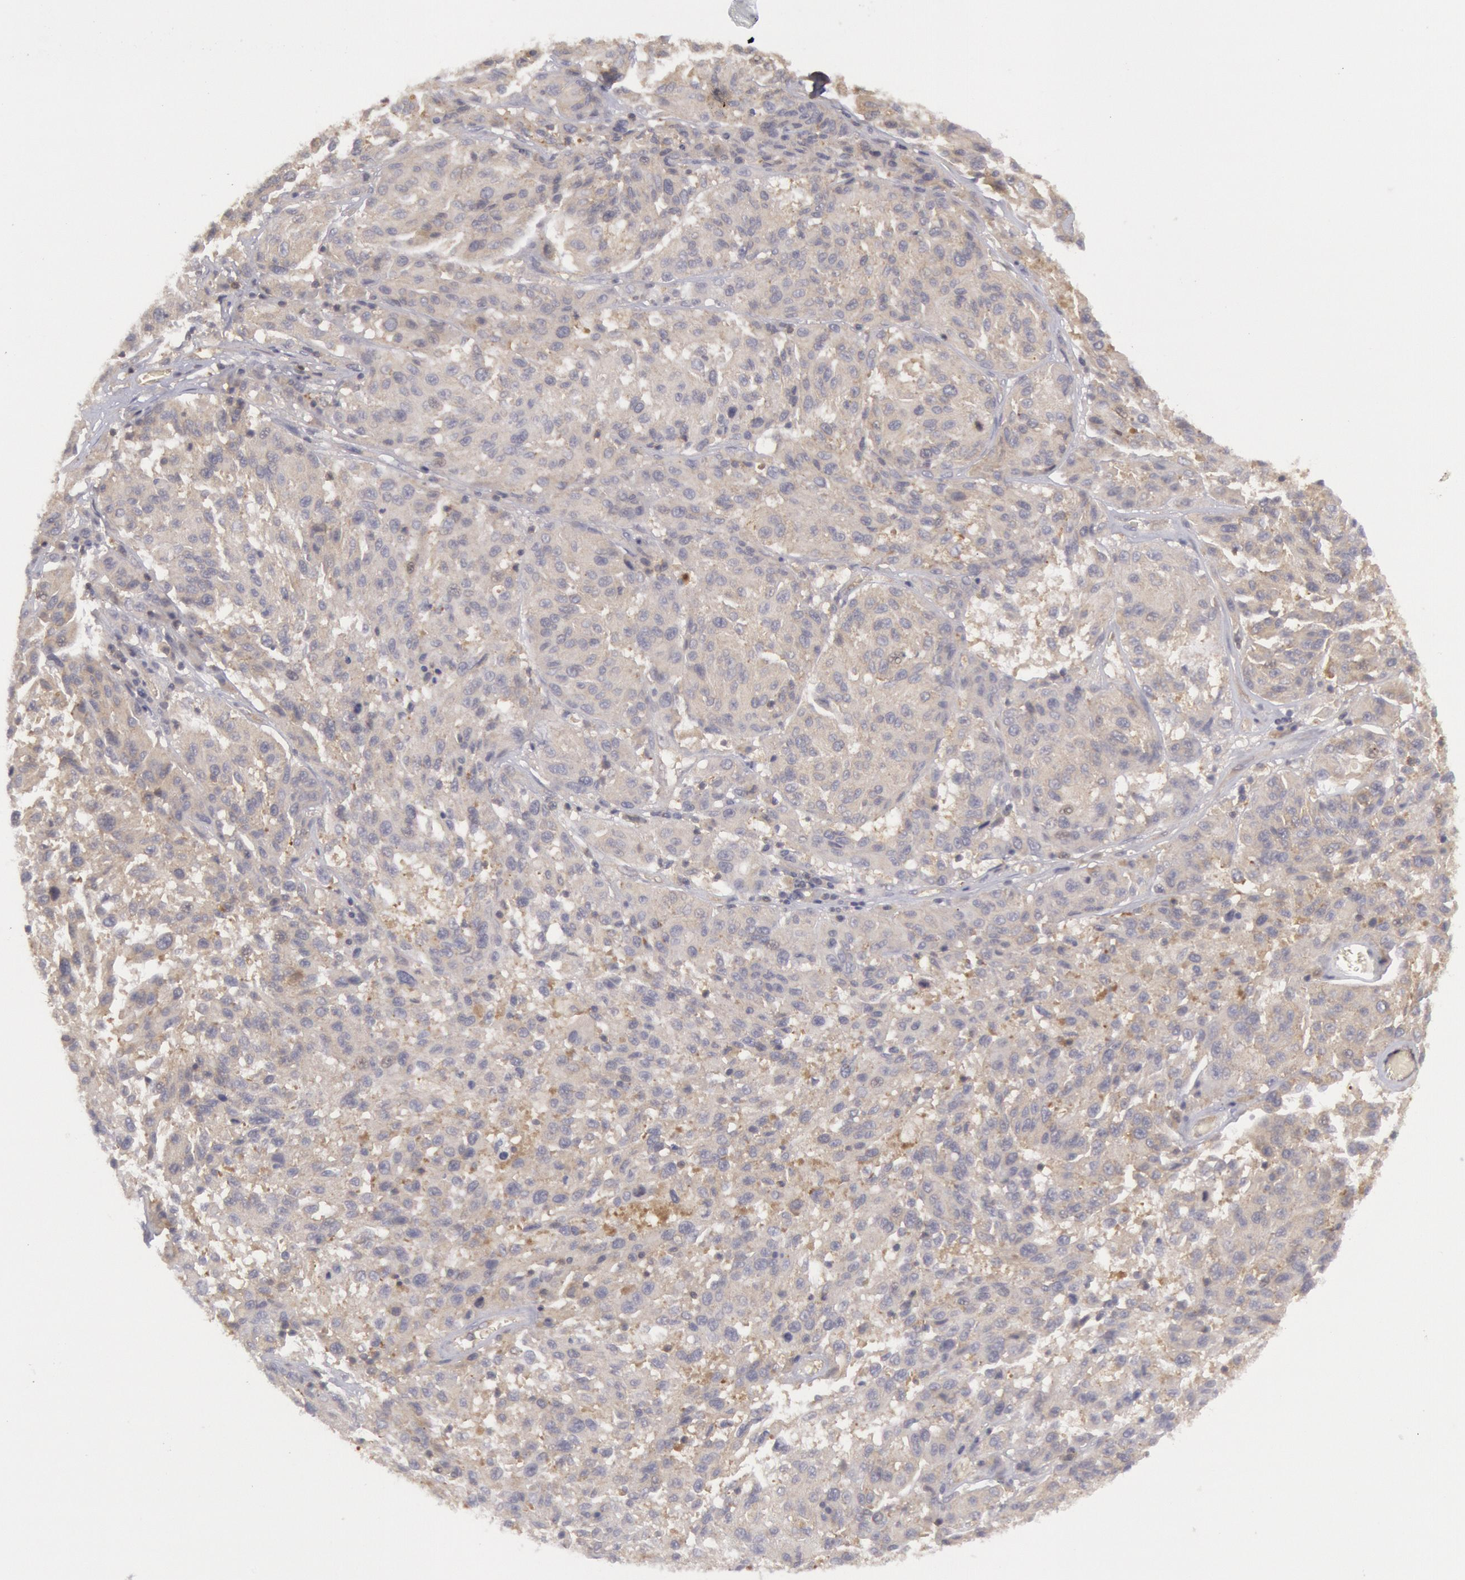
{"staining": {"intensity": "weak", "quantity": ">75%", "location": "cytoplasmic/membranous"}, "tissue": "melanoma", "cell_type": "Tumor cells", "image_type": "cancer", "snomed": [{"axis": "morphology", "description": "Malignant melanoma, NOS"}, {"axis": "topography", "description": "Skin"}], "caption": "Tumor cells exhibit low levels of weak cytoplasmic/membranous staining in approximately >75% of cells in melanoma.", "gene": "IKBKB", "patient": {"sex": "female", "age": 77}}